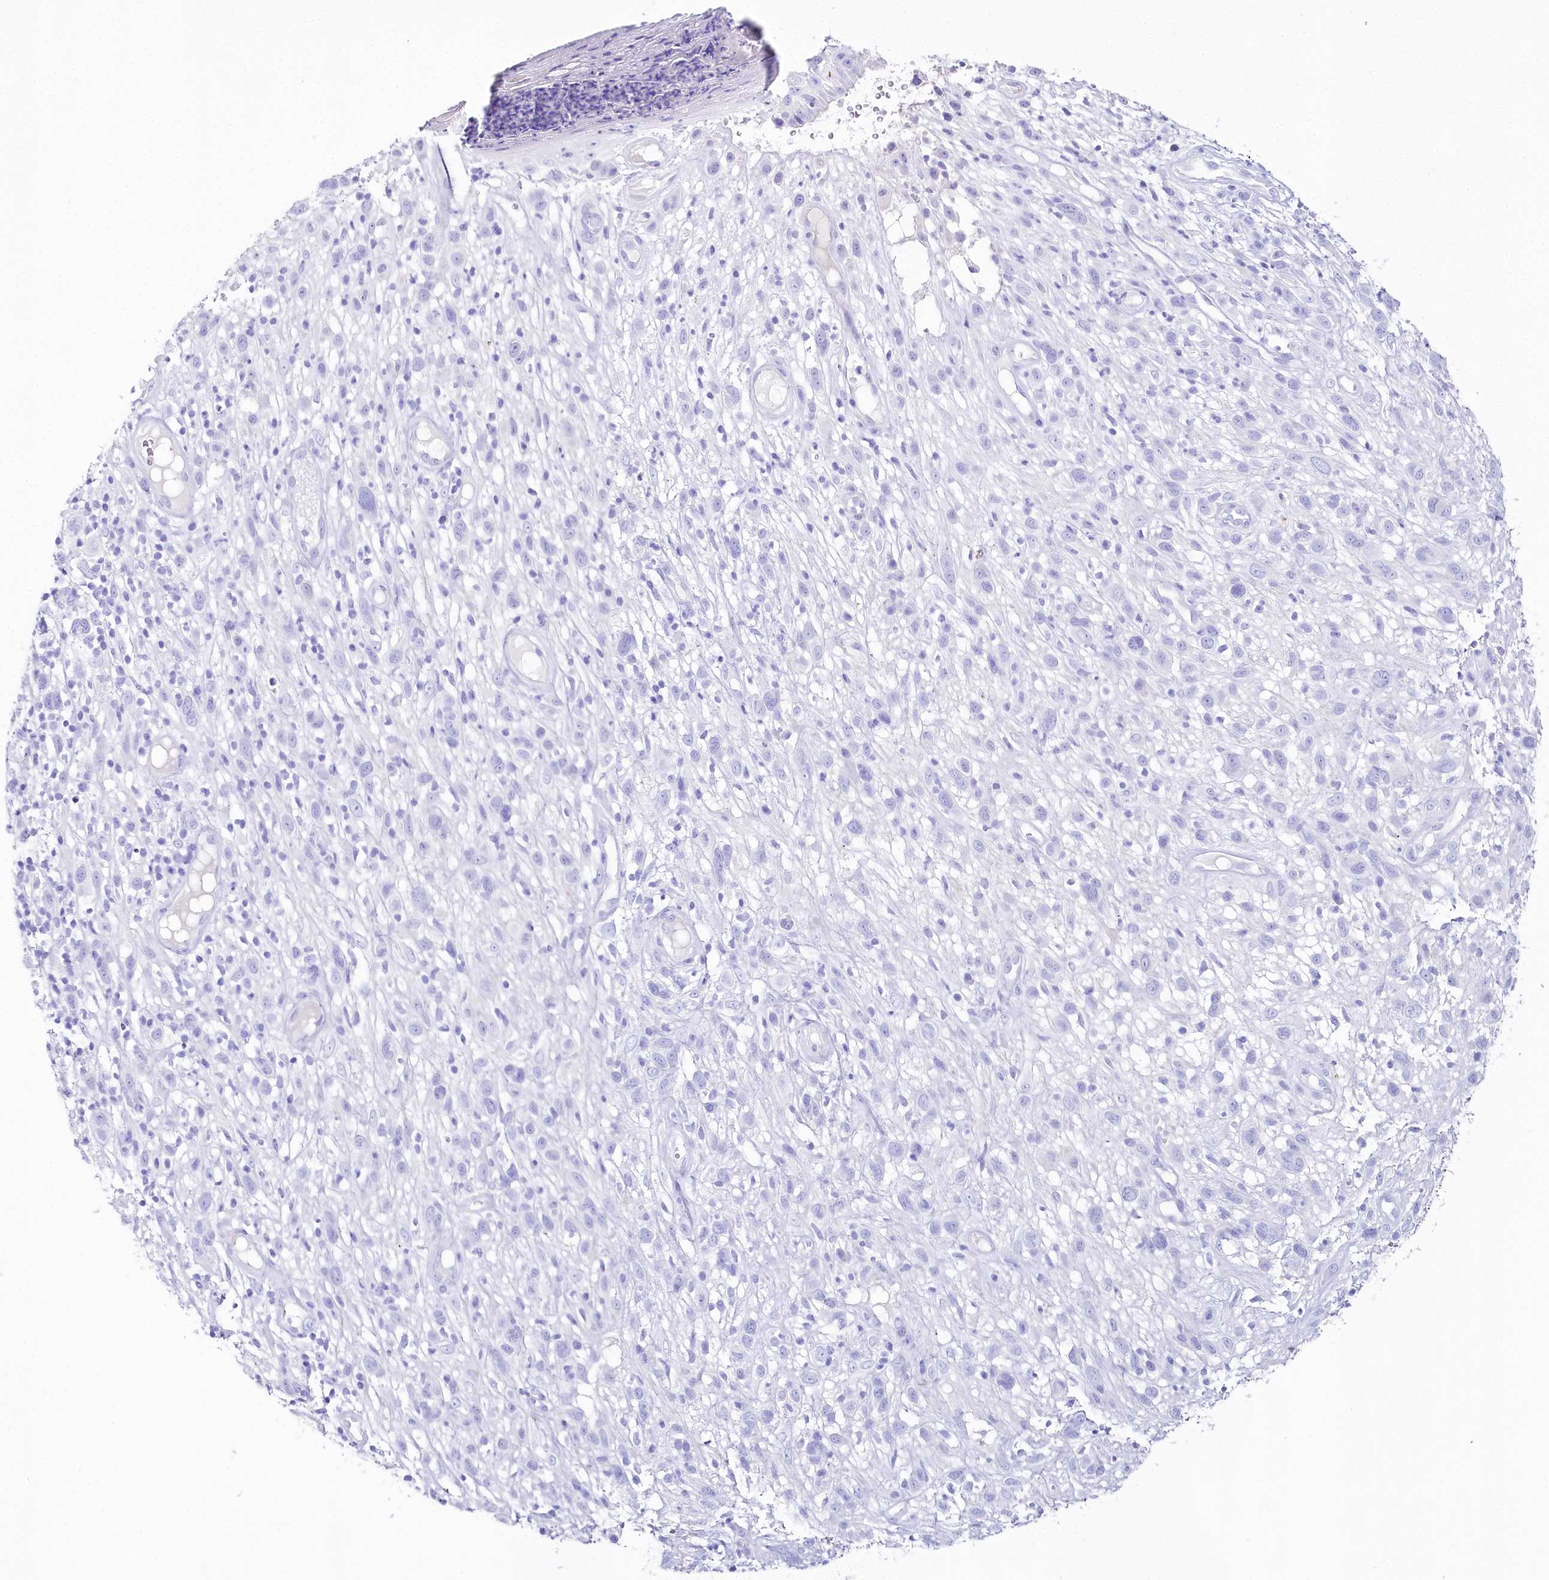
{"staining": {"intensity": "negative", "quantity": "none", "location": "none"}, "tissue": "melanoma", "cell_type": "Tumor cells", "image_type": "cancer", "snomed": [{"axis": "morphology", "description": "Malignant melanoma, NOS"}, {"axis": "topography", "description": "Skin of trunk"}], "caption": "High power microscopy image of an immunohistochemistry (IHC) image of melanoma, revealing no significant staining in tumor cells. The staining is performed using DAB brown chromogen with nuclei counter-stained in using hematoxylin.", "gene": "CSN3", "patient": {"sex": "male", "age": 71}}